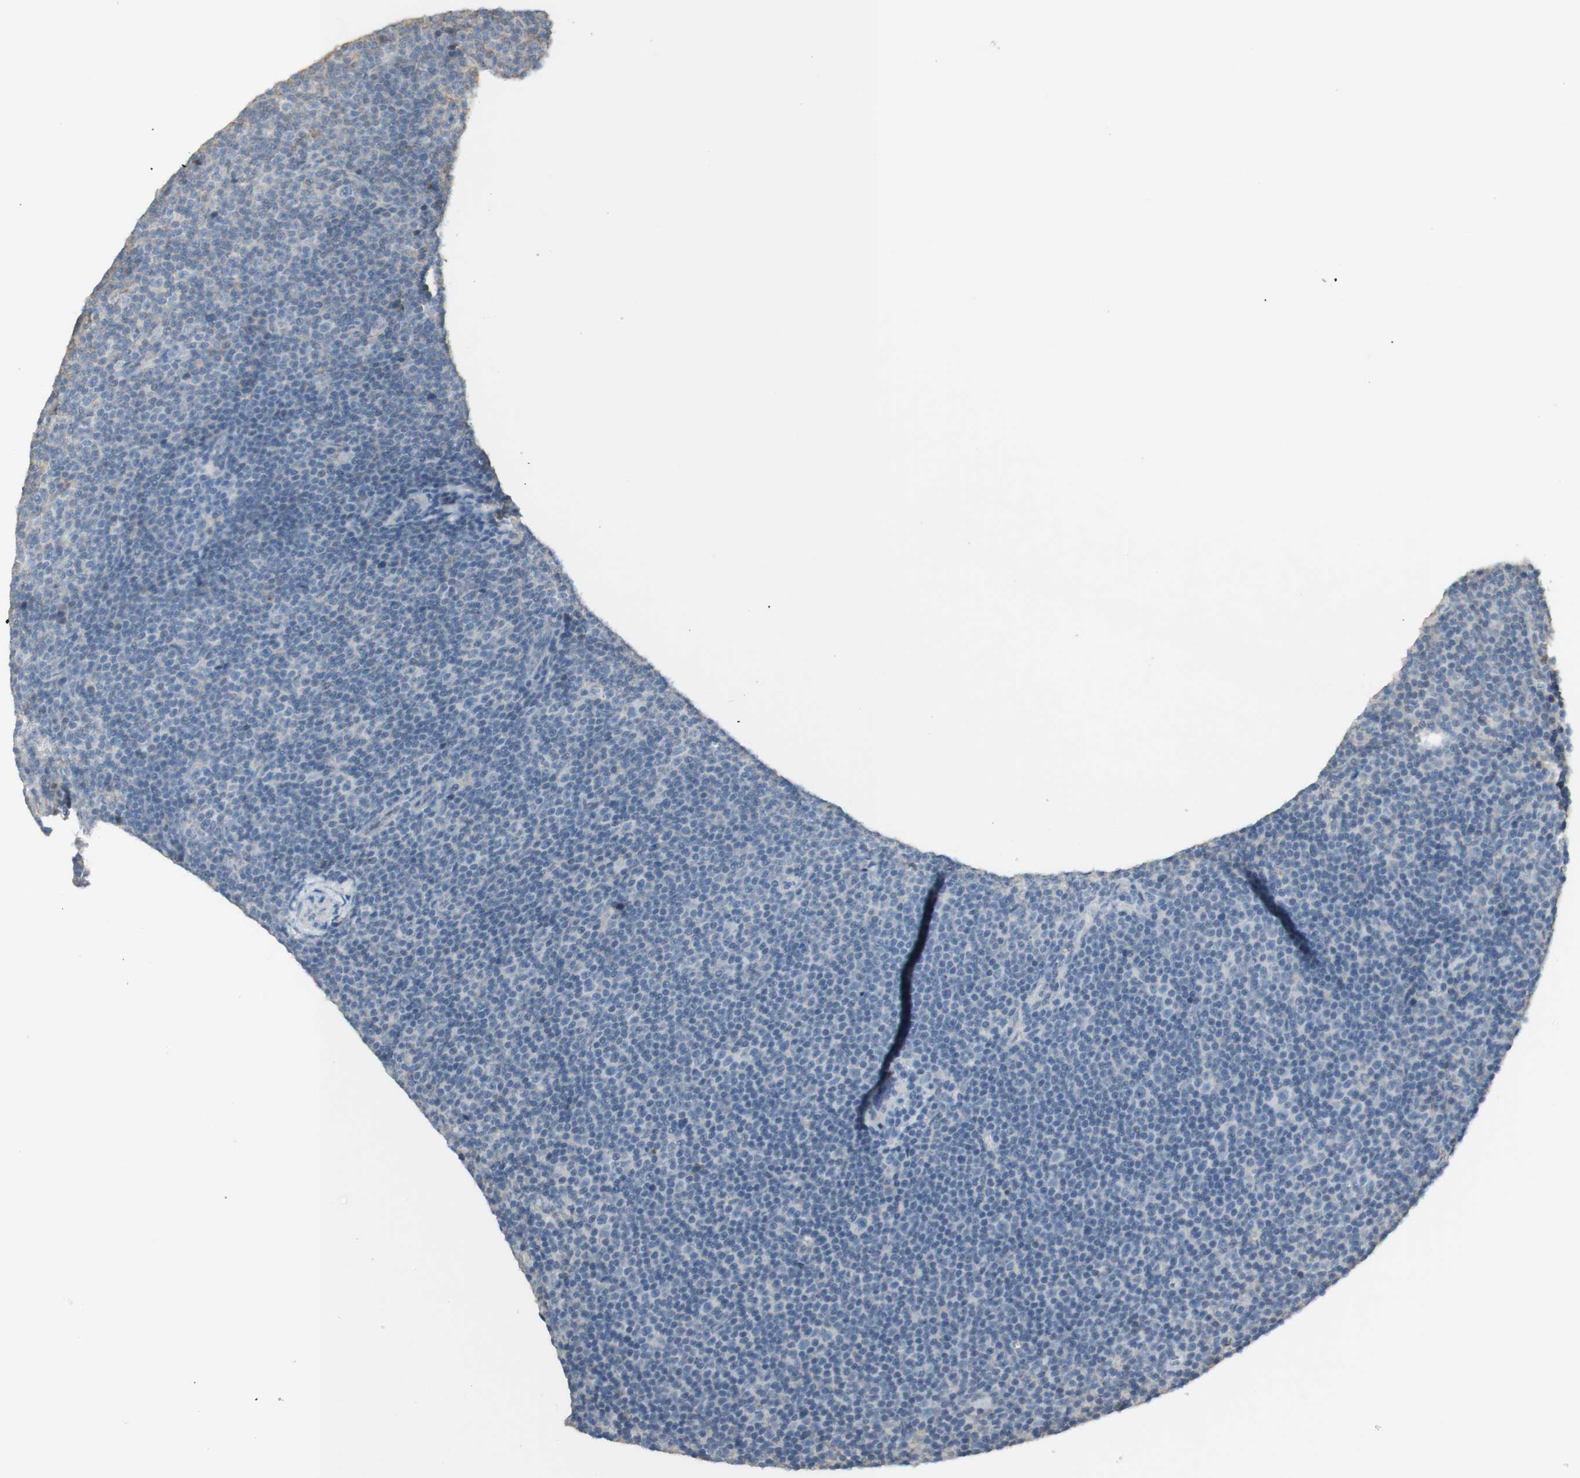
{"staining": {"intensity": "negative", "quantity": "none", "location": "none"}, "tissue": "lymphoma", "cell_type": "Tumor cells", "image_type": "cancer", "snomed": [{"axis": "morphology", "description": "Malignant lymphoma, non-Hodgkin's type, Low grade"}, {"axis": "topography", "description": "Lymph node"}], "caption": "A high-resolution image shows immunohistochemistry staining of low-grade malignant lymphoma, non-Hodgkin's type, which demonstrates no significant positivity in tumor cells.", "gene": "IFNG", "patient": {"sex": "female", "age": 67}}